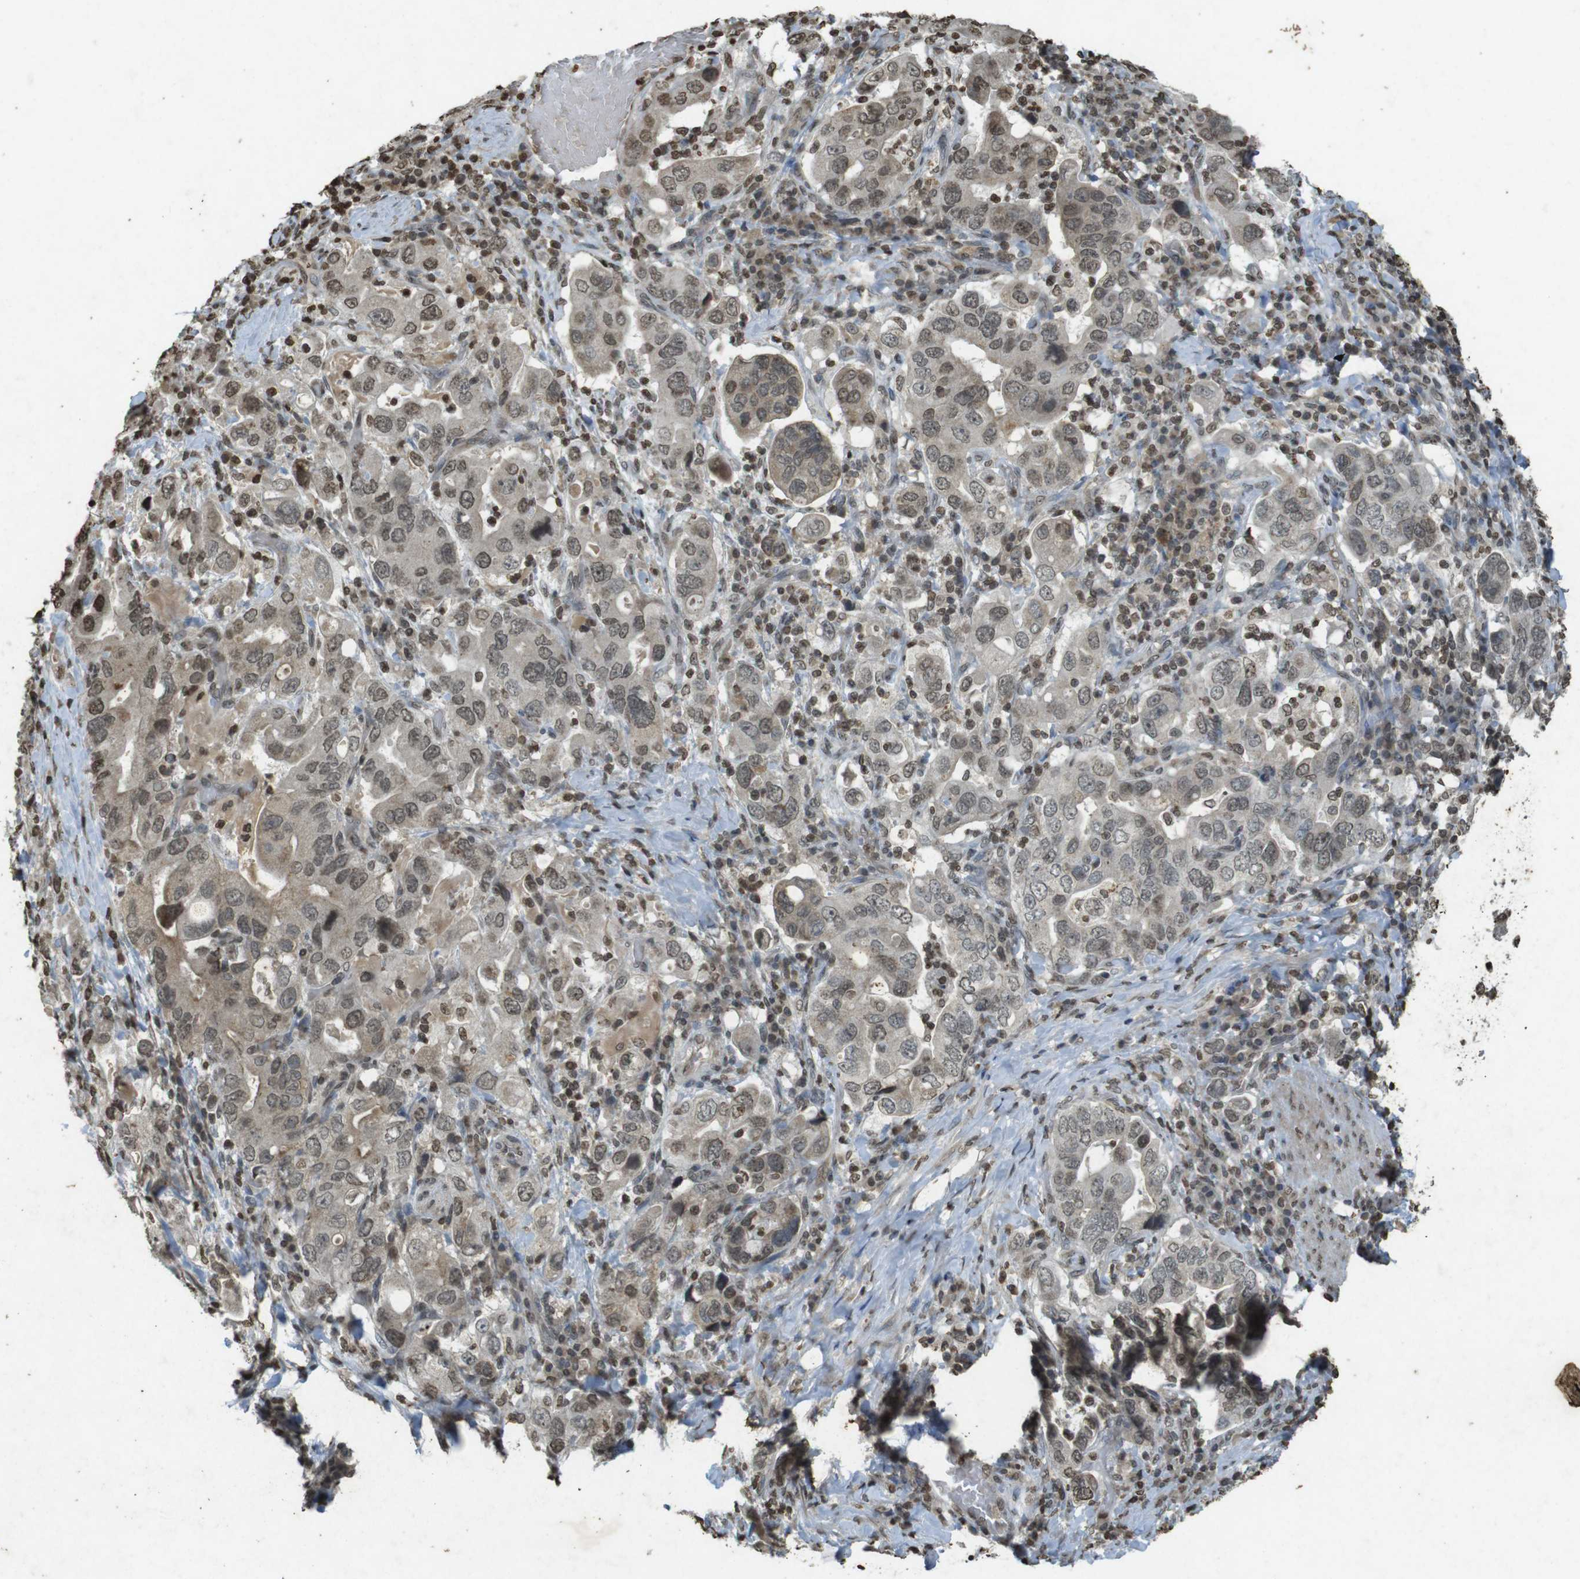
{"staining": {"intensity": "weak", "quantity": ">75%", "location": "nuclear"}, "tissue": "stomach cancer", "cell_type": "Tumor cells", "image_type": "cancer", "snomed": [{"axis": "morphology", "description": "Adenocarcinoma, NOS"}, {"axis": "topography", "description": "Stomach, upper"}], "caption": "Stomach cancer stained with a brown dye demonstrates weak nuclear positive expression in about >75% of tumor cells.", "gene": "ORC4", "patient": {"sex": "male", "age": 62}}